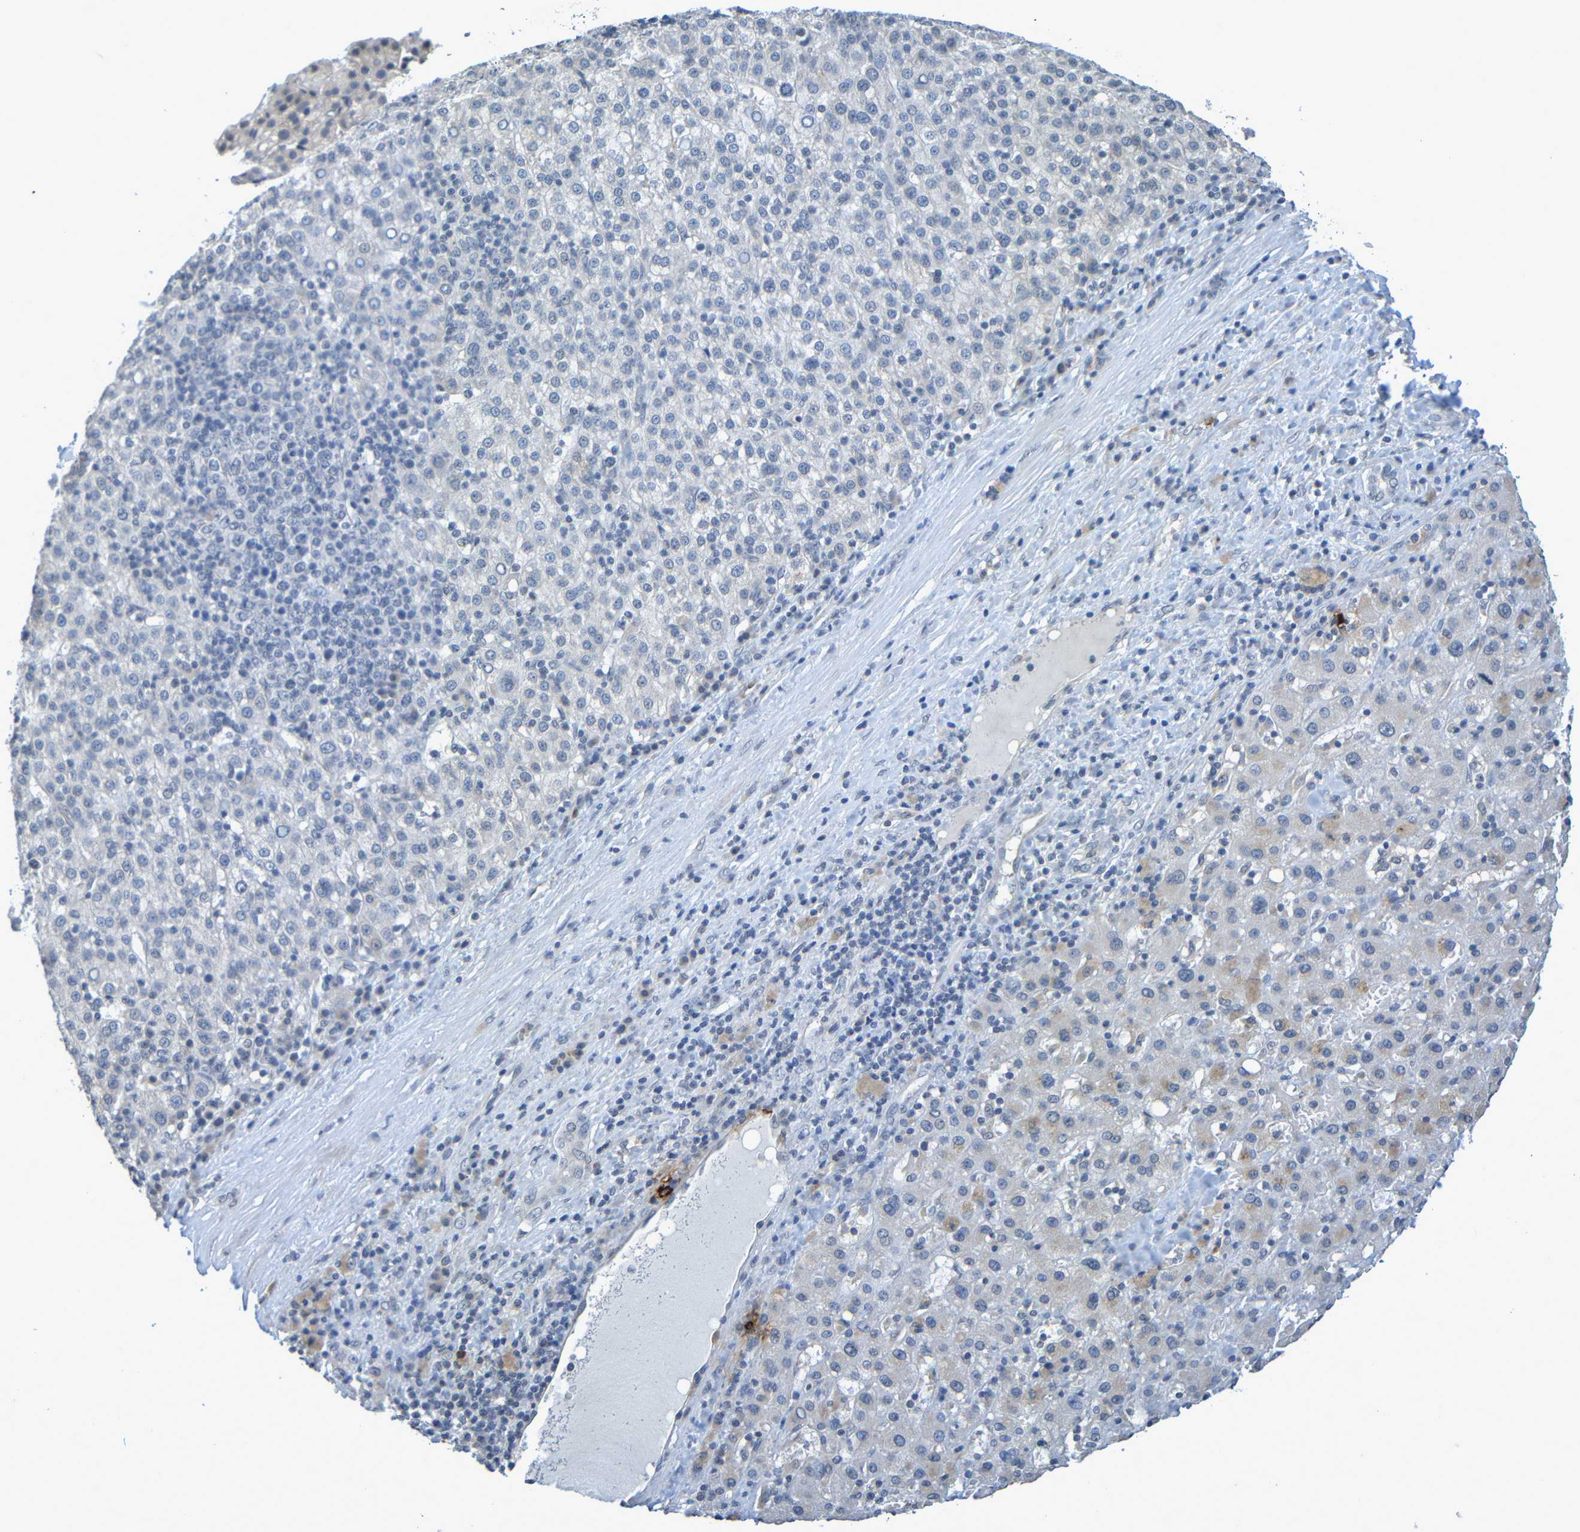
{"staining": {"intensity": "negative", "quantity": "none", "location": "none"}, "tissue": "liver cancer", "cell_type": "Tumor cells", "image_type": "cancer", "snomed": [{"axis": "morphology", "description": "Carcinoma, Hepatocellular, NOS"}, {"axis": "topography", "description": "Liver"}], "caption": "There is no significant expression in tumor cells of liver cancer. (DAB immunohistochemistry (IHC), high magnification).", "gene": "C3AR1", "patient": {"sex": "female", "age": 58}}